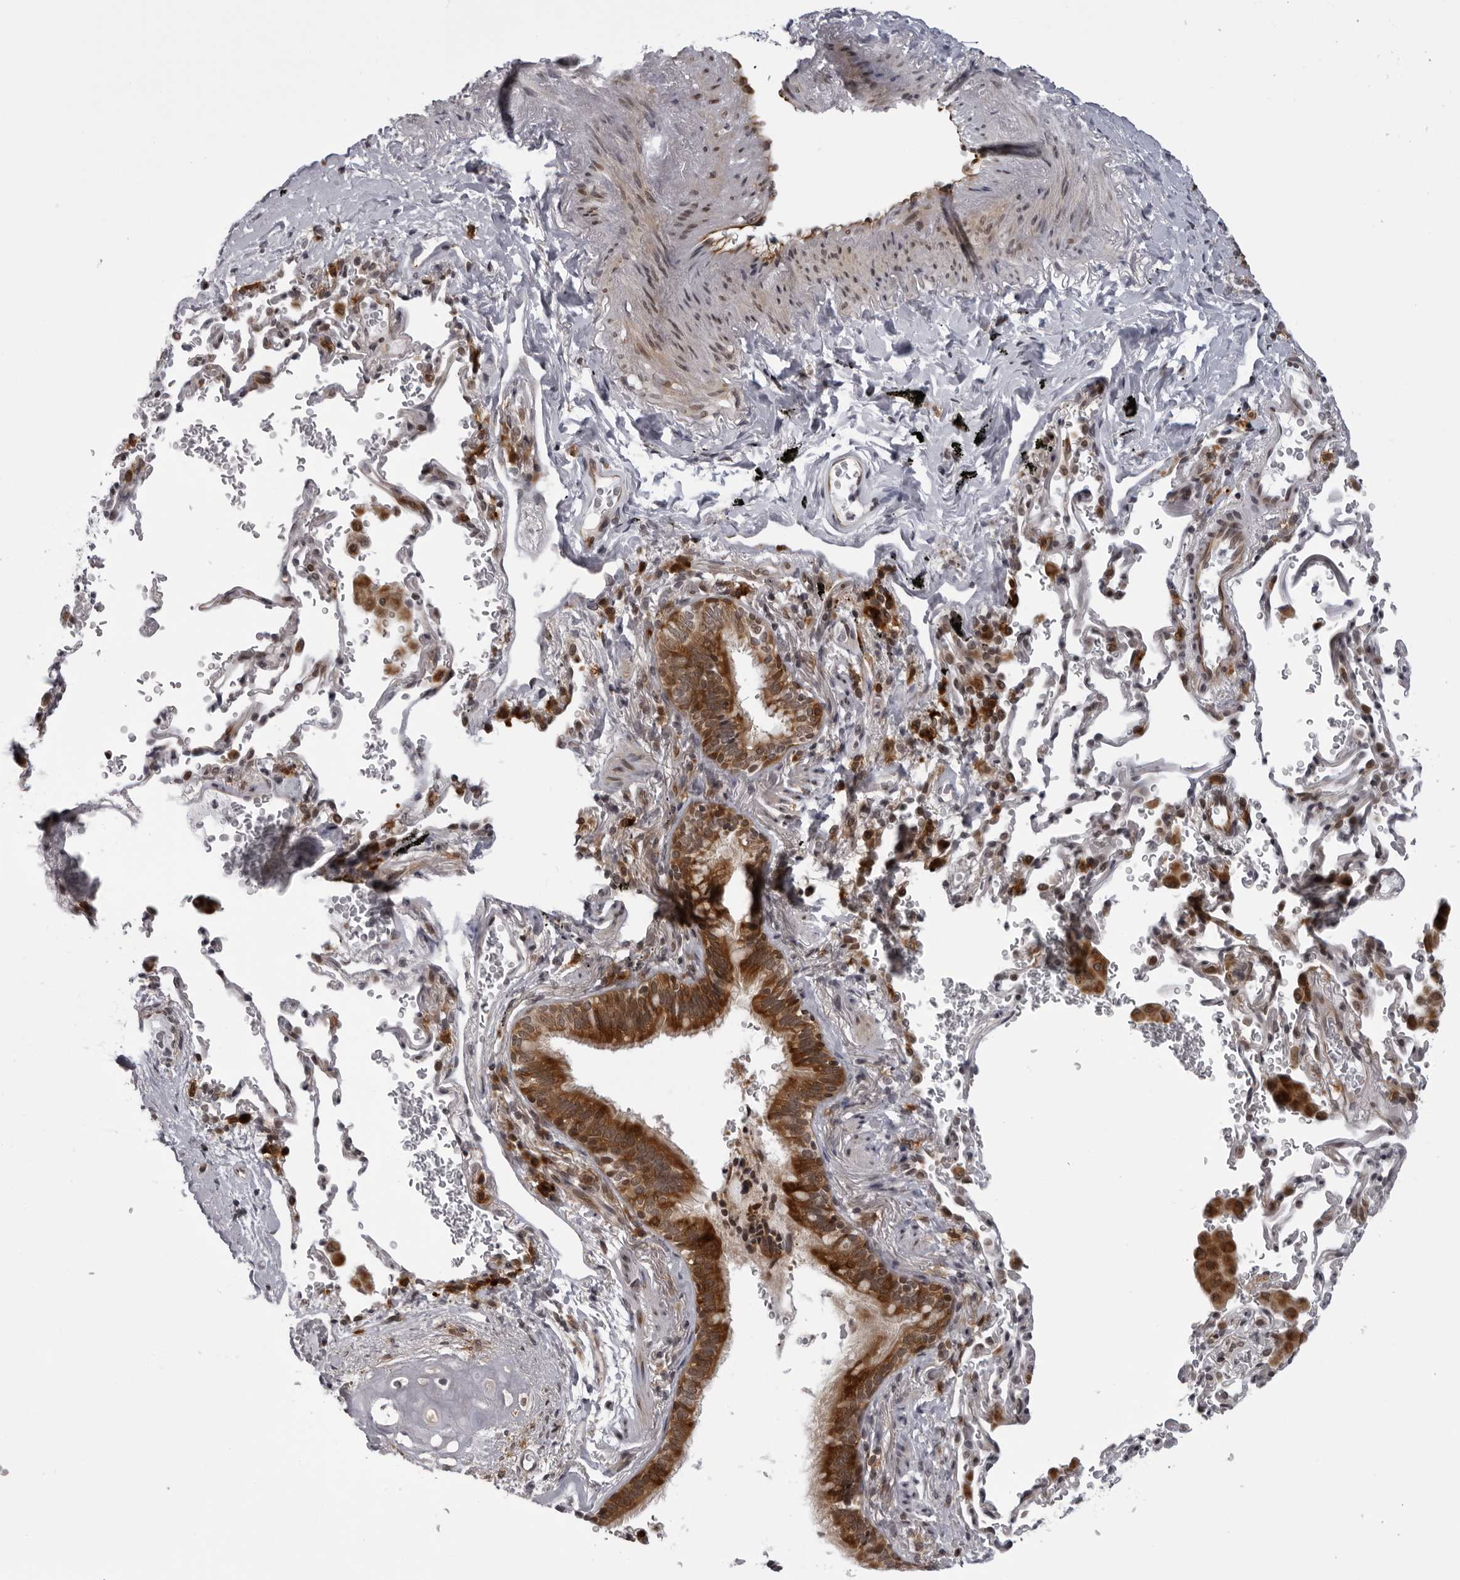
{"staining": {"intensity": "strong", "quantity": "25%-75%", "location": "cytoplasmic/membranous"}, "tissue": "bronchus", "cell_type": "Respiratory epithelial cells", "image_type": "normal", "snomed": [{"axis": "morphology", "description": "Normal tissue, NOS"}, {"axis": "morphology", "description": "Inflammation, NOS"}, {"axis": "topography", "description": "Bronchus"}], "caption": "An IHC histopathology image of normal tissue is shown. Protein staining in brown highlights strong cytoplasmic/membranous positivity in bronchus within respiratory epithelial cells. The staining was performed using DAB to visualize the protein expression in brown, while the nuclei were stained in blue with hematoxylin (Magnification: 20x).", "gene": "GCSAML", "patient": {"sex": "male", "age": 69}}